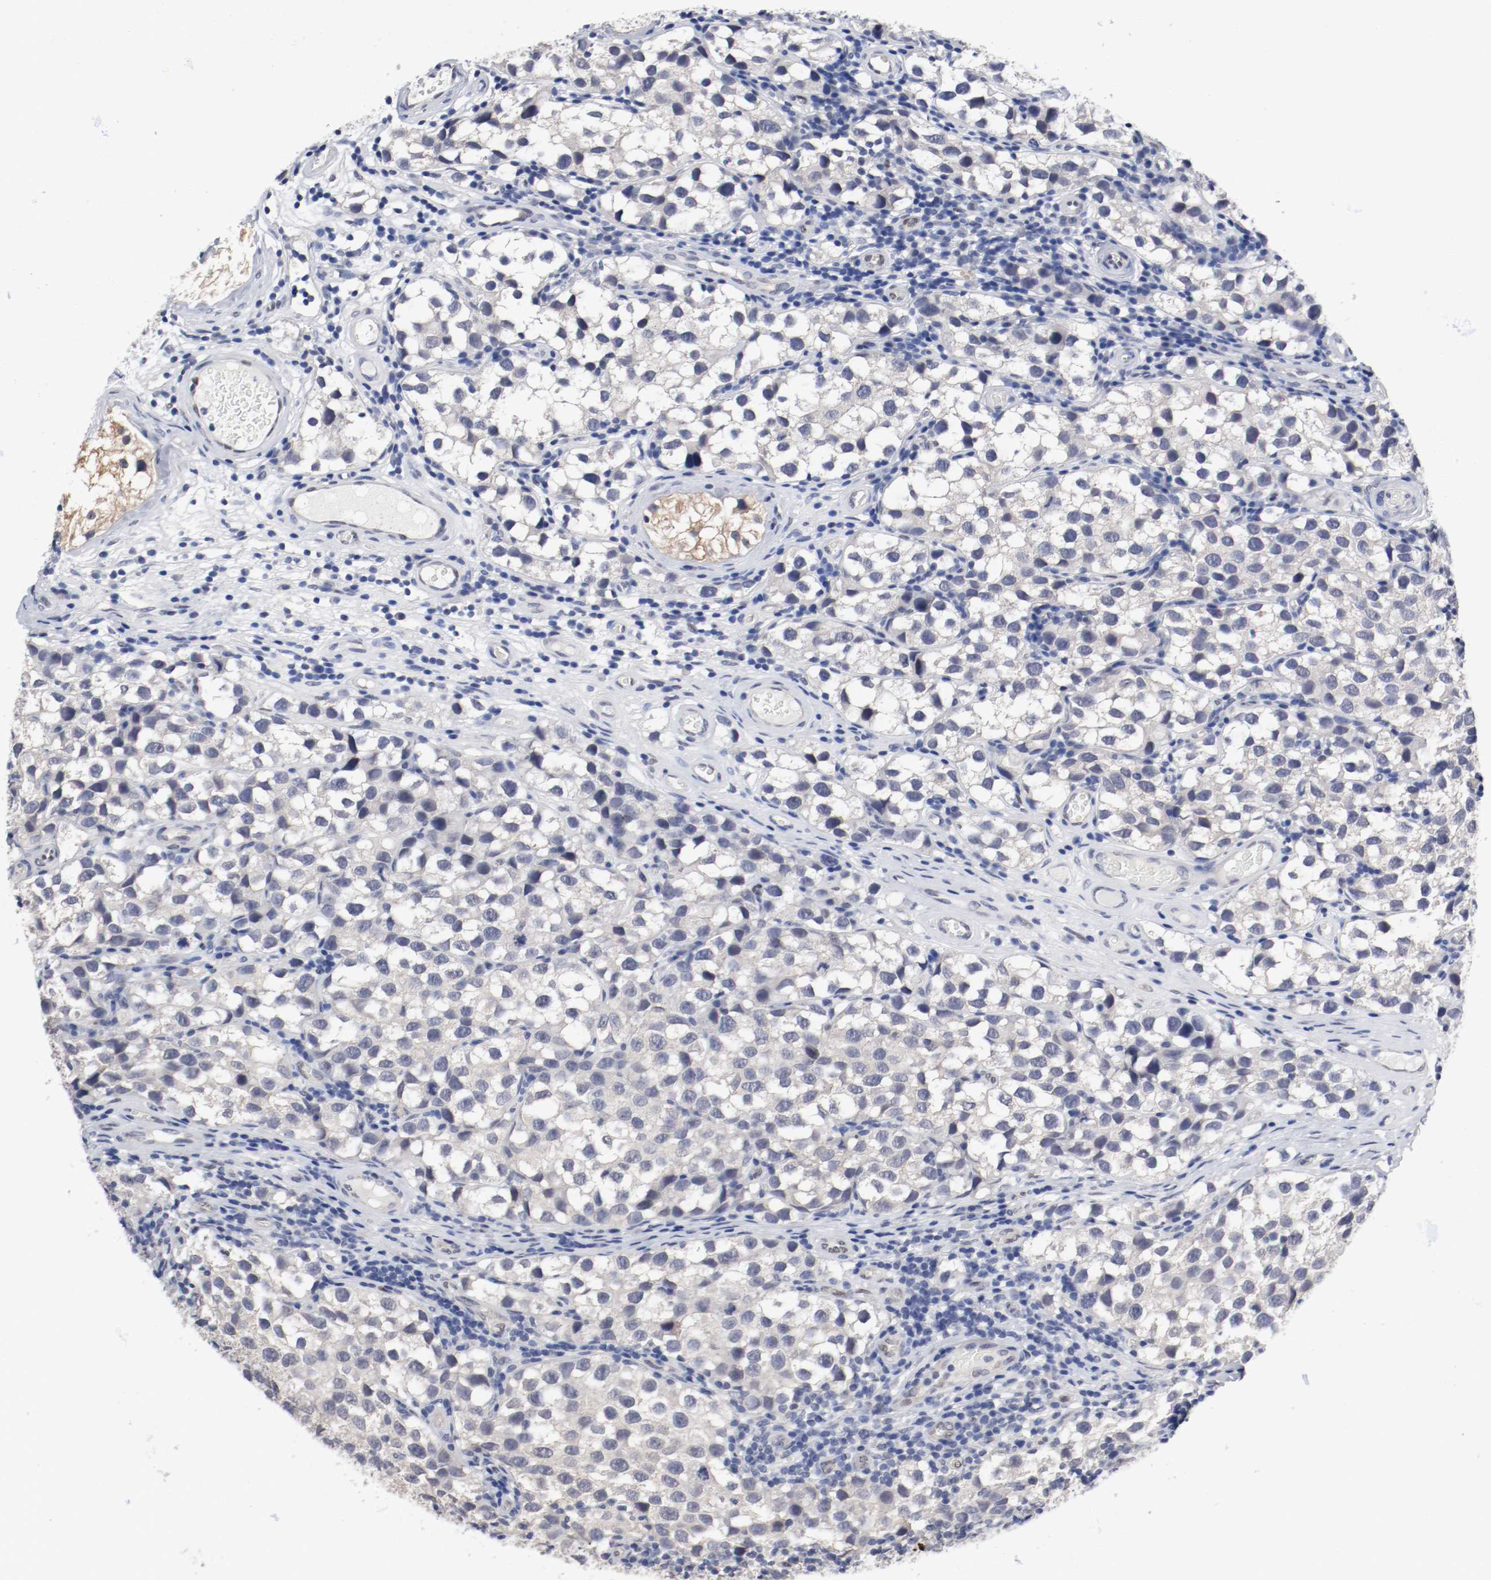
{"staining": {"intensity": "negative", "quantity": "none", "location": "none"}, "tissue": "testis cancer", "cell_type": "Tumor cells", "image_type": "cancer", "snomed": [{"axis": "morphology", "description": "Seminoma, NOS"}, {"axis": "topography", "description": "Testis"}], "caption": "A histopathology image of testis cancer (seminoma) stained for a protein reveals no brown staining in tumor cells. The staining is performed using DAB (3,3'-diaminobenzidine) brown chromogen with nuclei counter-stained in using hematoxylin.", "gene": "FOSL2", "patient": {"sex": "male", "age": 39}}